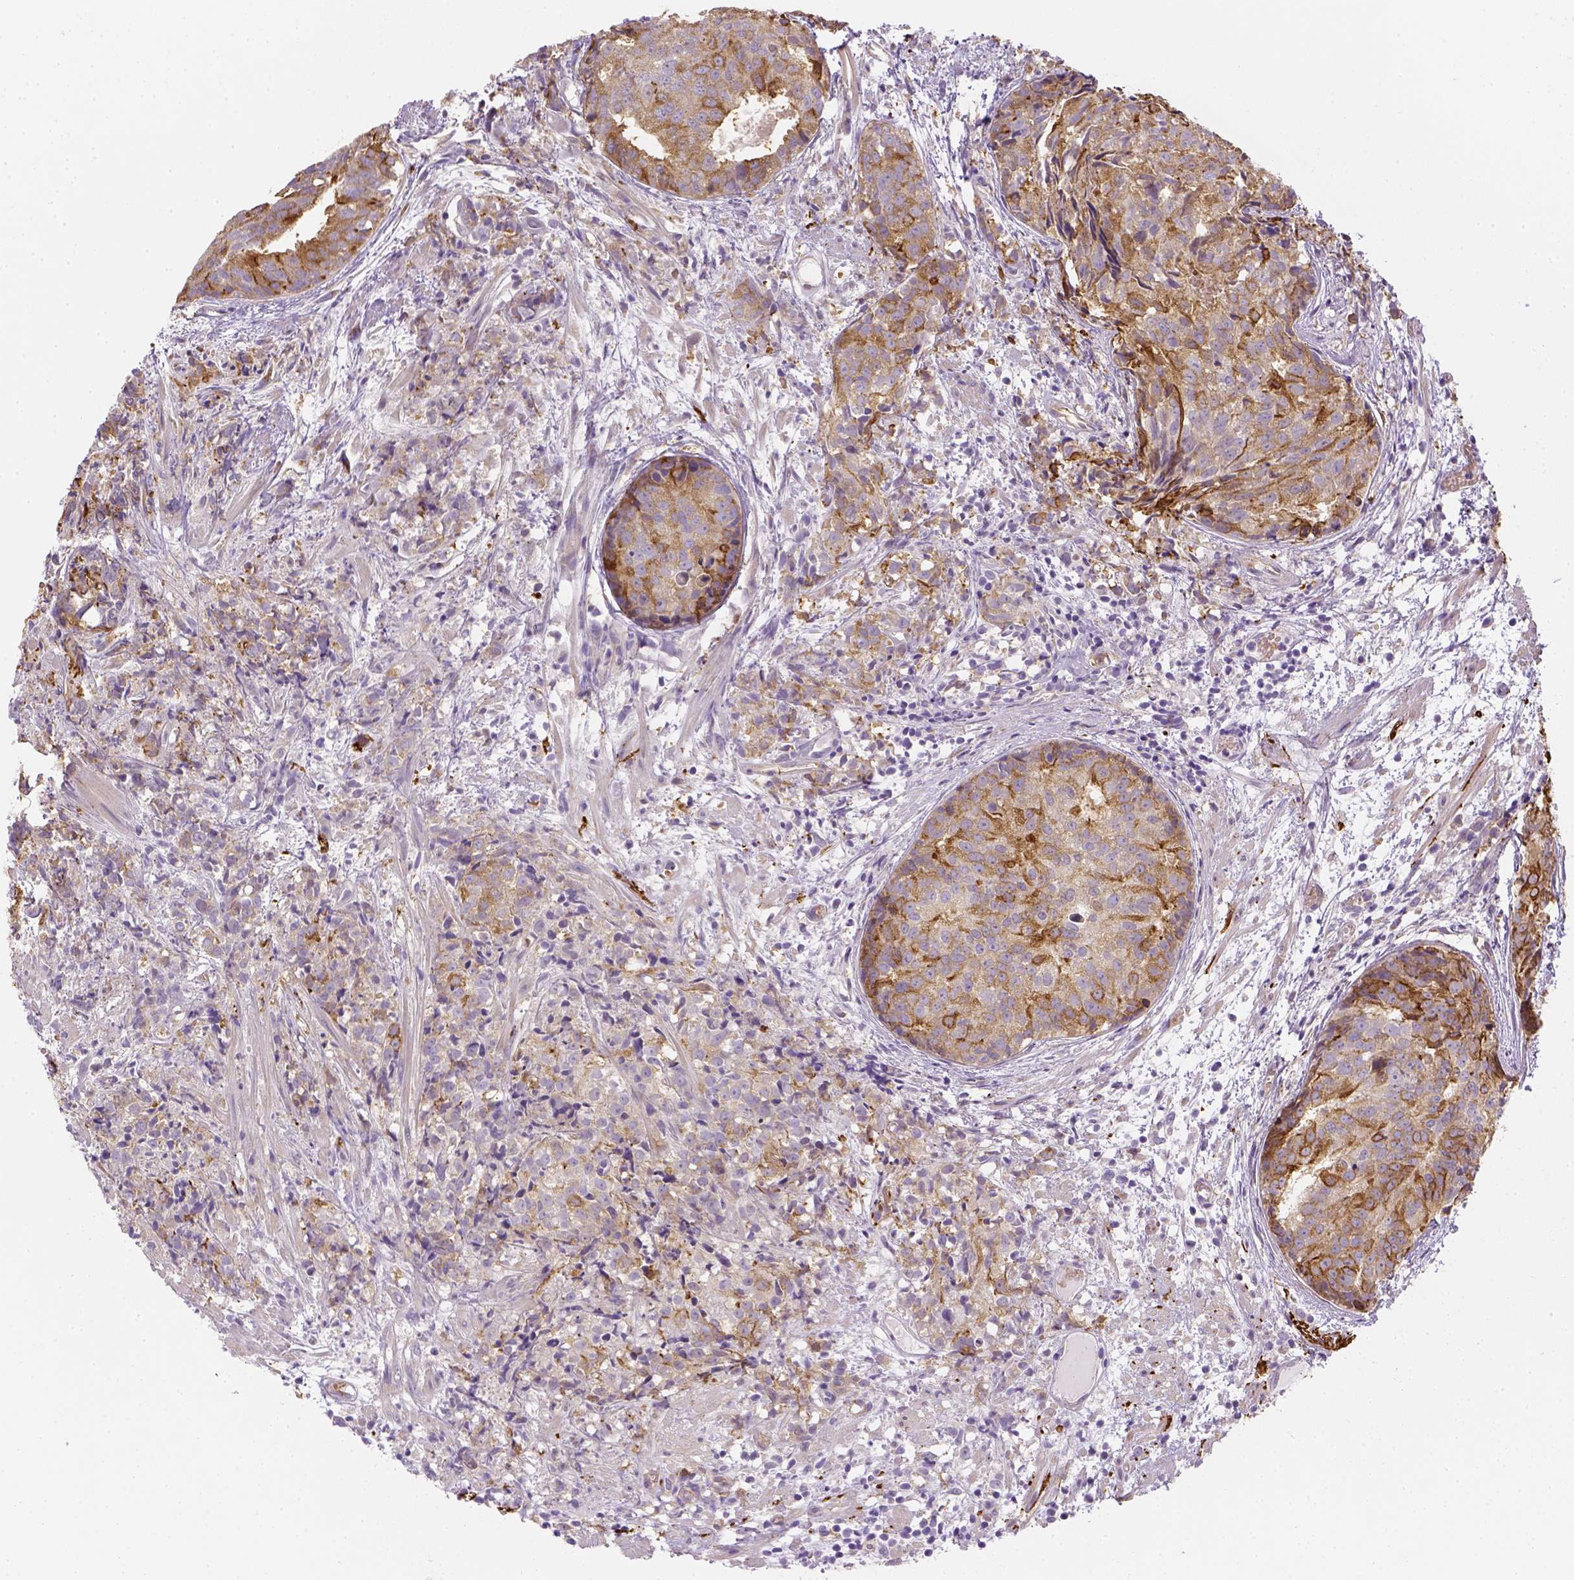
{"staining": {"intensity": "moderate", "quantity": ">75%", "location": "cytoplasmic/membranous"}, "tissue": "prostate cancer", "cell_type": "Tumor cells", "image_type": "cancer", "snomed": [{"axis": "morphology", "description": "Adenocarcinoma, High grade"}, {"axis": "topography", "description": "Prostate"}], "caption": "A medium amount of moderate cytoplasmic/membranous staining is present in about >75% of tumor cells in prostate cancer tissue. (DAB (3,3'-diaminobenzidine) IHC, brown staining for protein, blue staining for nuclei).", "gene": "CACNB1", "patient": {"sex": "male", "age": 58}}